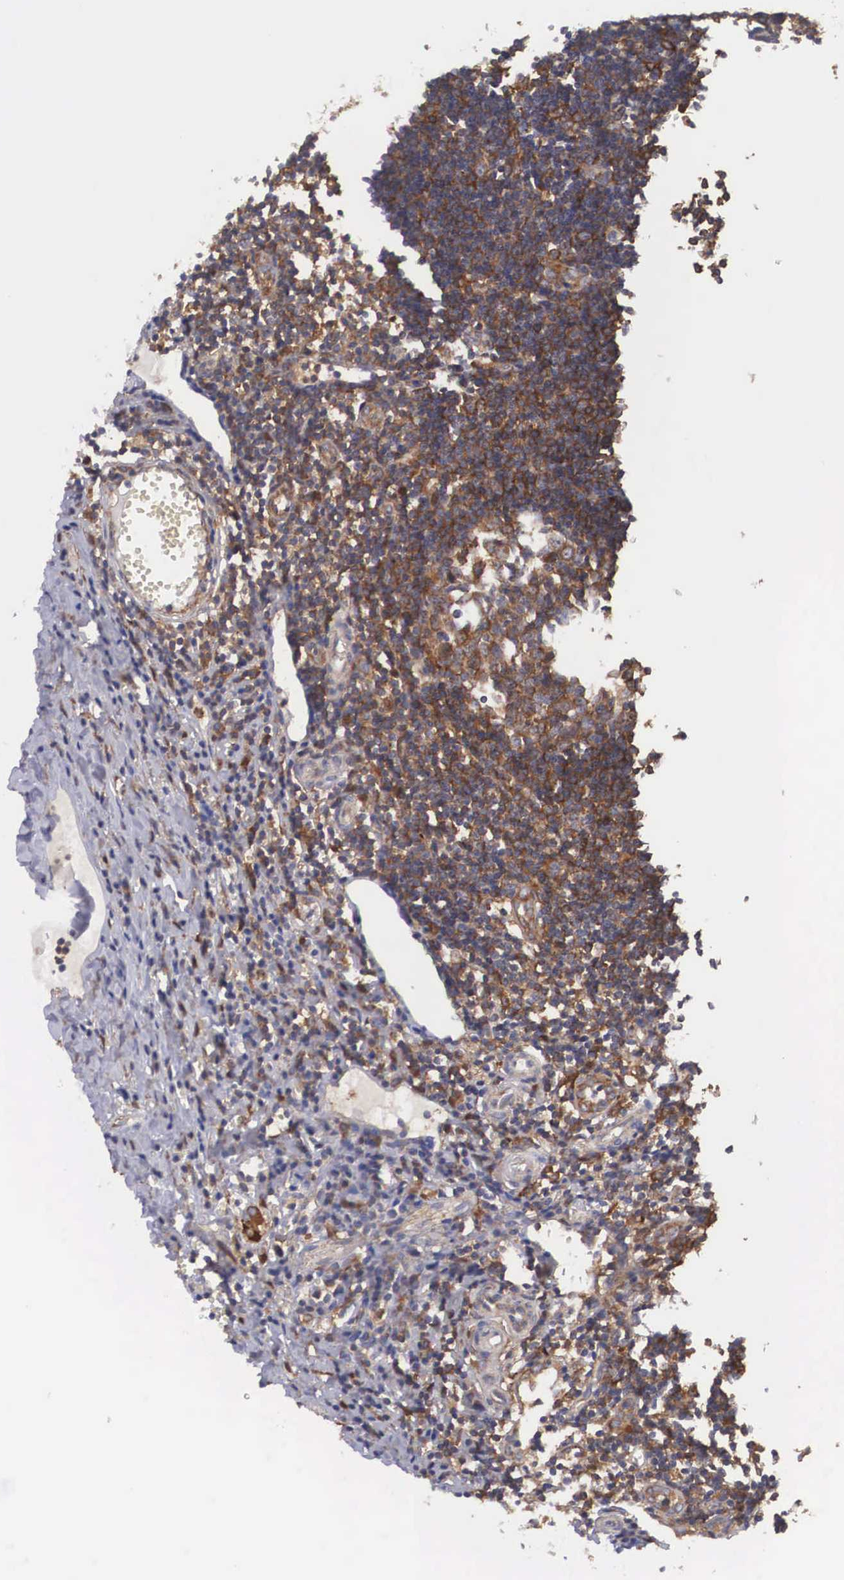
{"staining": {"intensity": "moderate", "quantity": ">75%", "location": "cytoplasmic/membranous"}, "tissue": "appendix", "cell_type": "Glandular cells", "image_type": "normal", "snomed": [{"axis": "morphology", "description": "Normal tissue, NOS"}, {"axis": "topography", "description": "Appendix"}], "caption": "Human appendix stained with a brown dye reveals moderate cytoplasmic/membranous positive positivity in approximately >75% of glandular cells.", "gene": "GRIPAP1", "patient": {"sex": "female", "age": 19}}